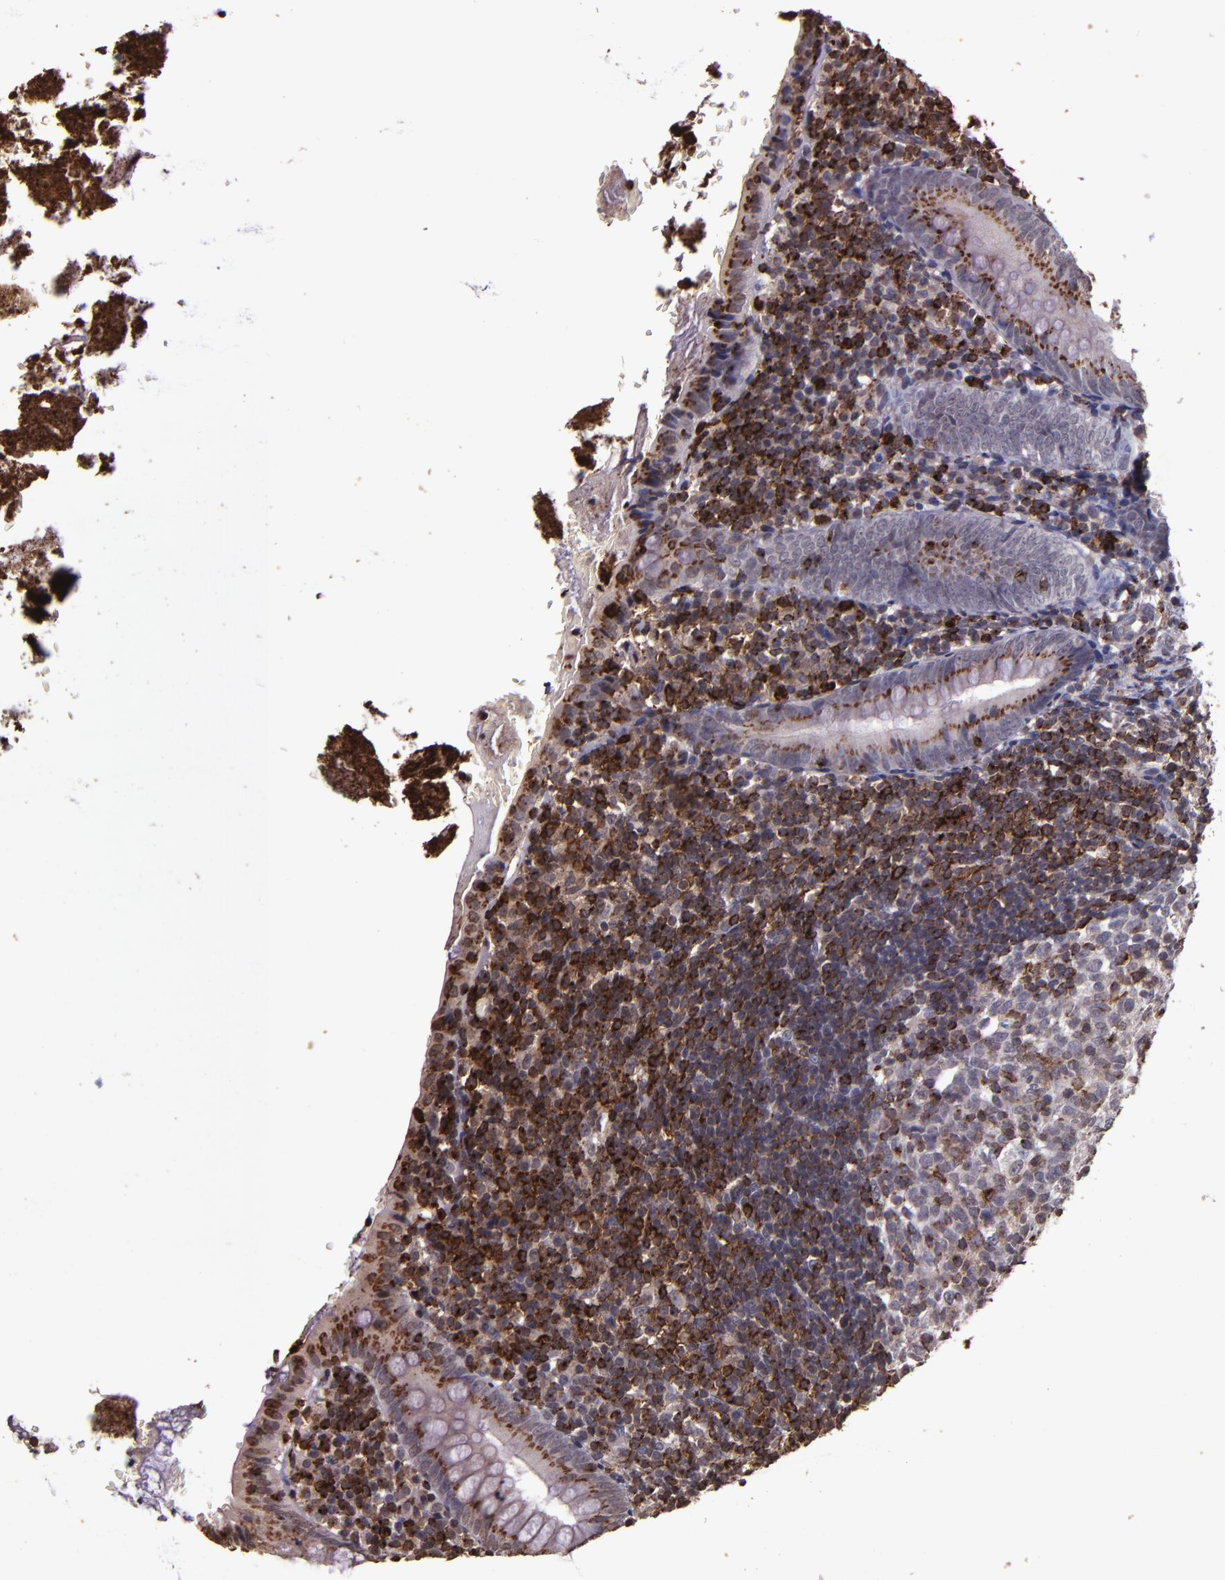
{"staining": {"intensity": "moderate", "quantity": ">75%", "location": "cytoplasmic/membranous"}, "tissue": "appendix", "cell_type": "Glandular cells", "image_type": "normal", "snomed": [{"axis": "morphology", "description": "Normal tissue, NOS"}, {"axis": "topography", "description": "Appendix"}], "caption": "The micrograph reveals immunohistochemical staining of unremarkable appendix. There is moderate cytoplasmic/membranous expression is appreciated in about >75% of glandular cells.", "gene": "SLC2A3", "patient": {"sex": "female", "age": 10}}